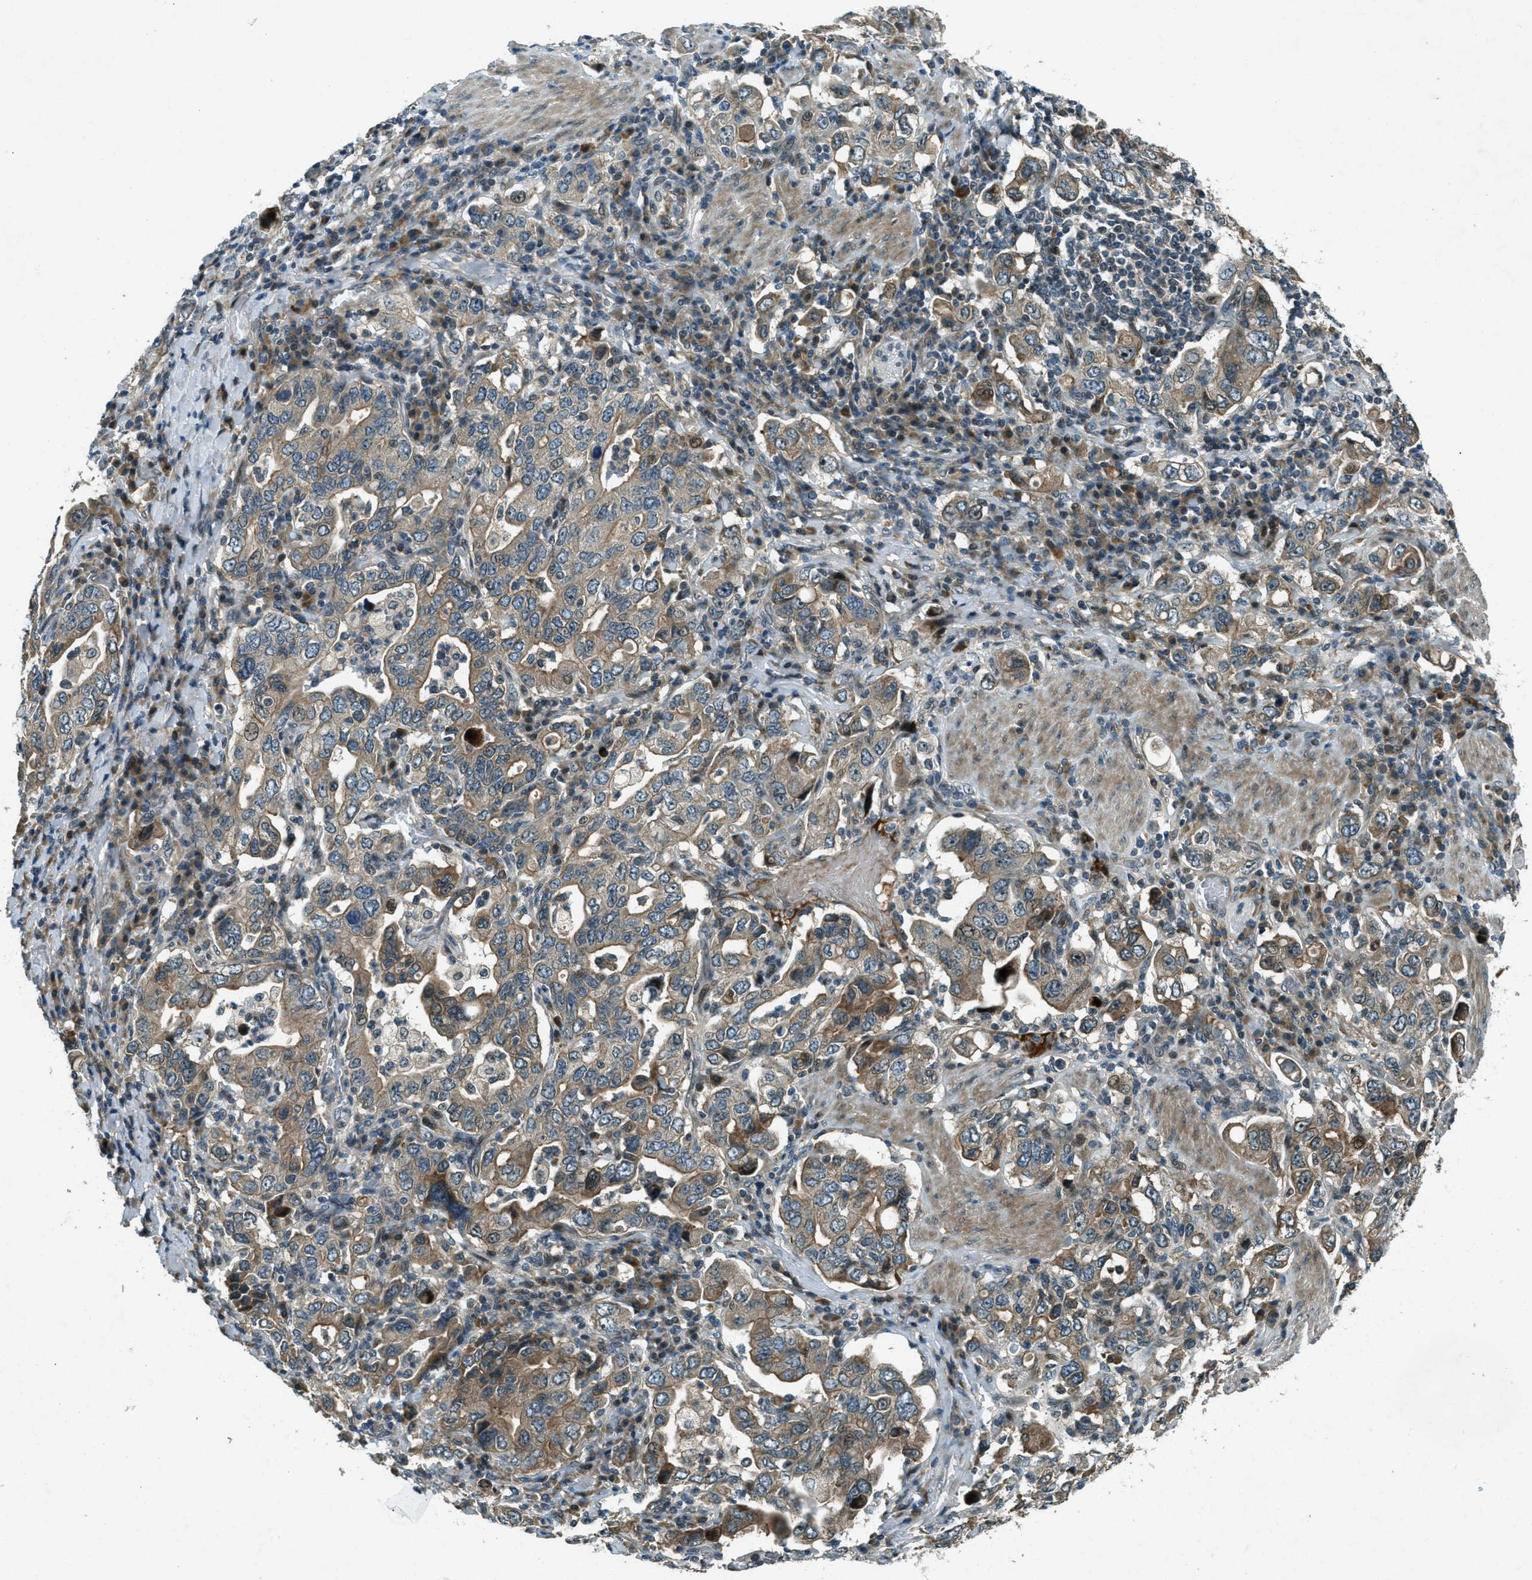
{"staining": {"intensity": "moderate", "quantity": ">75%", "location": "cytoplasmic/membranous"}, "tissue": "stomach cancer", "cell_type": "Tumor cells", "image_type": "cancer", "snomed": [{"axis": "morphology", "description": "Adenocarcinoma, NOS"}, {"axis": "topography", "description": "Stomach, upper"}], "caption": "Human stomach cancer stained with a protein marker shows moderate staining in tumor cells.", "gene": "STK11", "patient": {"sex": "male", "age": 62}}